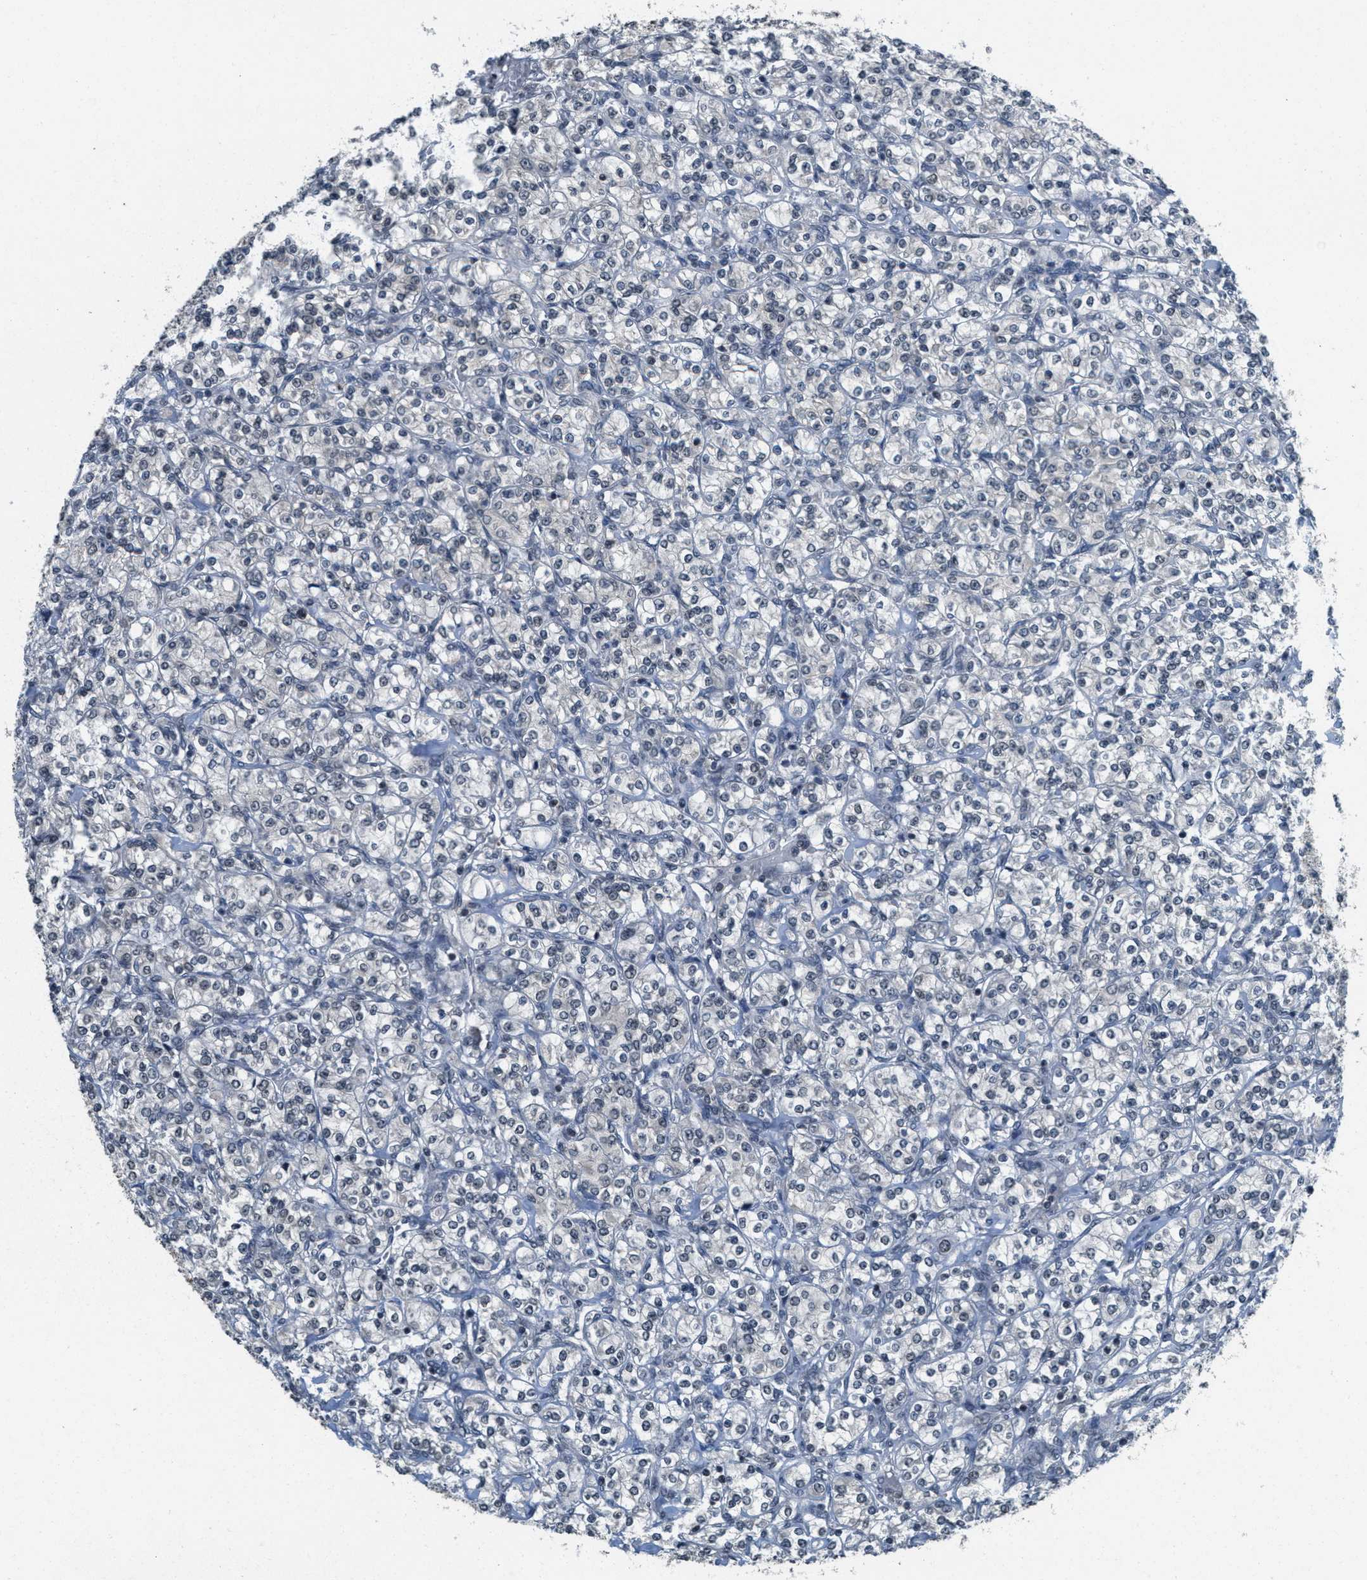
{"staining": {"intensity": "negative", "quantity": "none", "location": "none"}, "tissue": "renal cancer", "cell_type": "Tumor cells", "image_type": "cancer", "snomed": [{"axis": "morphology", "description": "Adenocarcinoma, NOS"}, {"axis": "topography", "description": "Kidney"}], "caption": "IHC image of neoplastic tissue: human adenocarcinoma (renal) stained with DAB (3,3'-diaminobenzidine) shows no significant protein positivity in tumor cells.", "gene": "DNAJB1", "patient": {"sex": "male", "age": 77}}